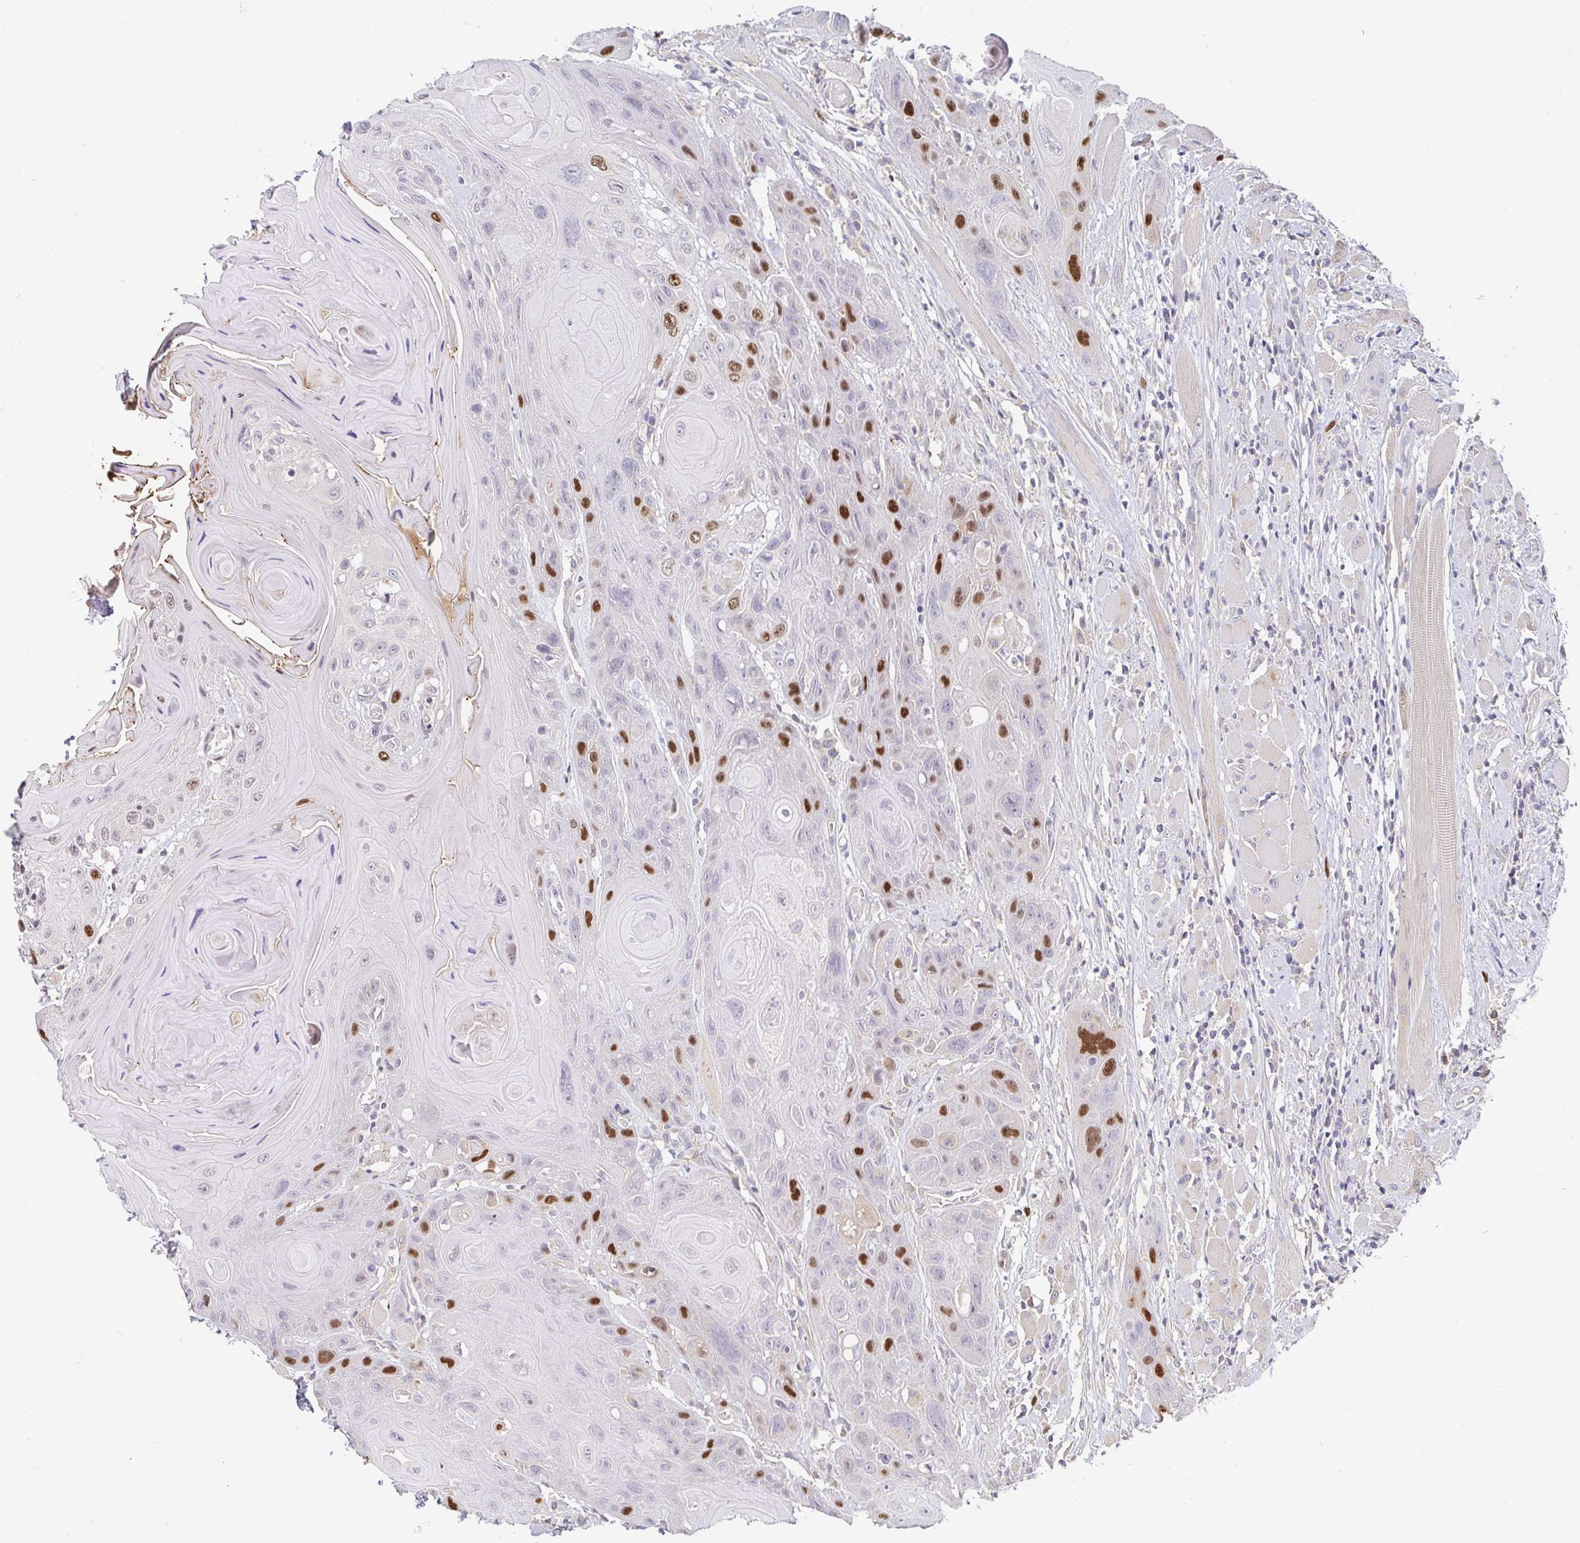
{"staining": {"intensity": "strong", "quantity": "<25%", "location": "nuclear"}, "tissue": "head and neck cancer", "cell_type": "Tumor cells", "image_type": "cancer", "snomed": [{"axis": "morphology", "description": "Squamous cell carcinoma, NOS"}, {"axis": "topography", "description": "Head-Neck"}], "caption": "IHC staining of squamous cell carcinoma (head and neck), which displays medium levels of strong nuclear expression in approximately <25% of tumor cells indicating strong nuclear protein expression. The staining was performed using DAB (brown) for protein detection and nuclei were counterstained in hematoxylin (blue).", "gene": "ANLN", "patient": {"sex": "female", "age": 59}}